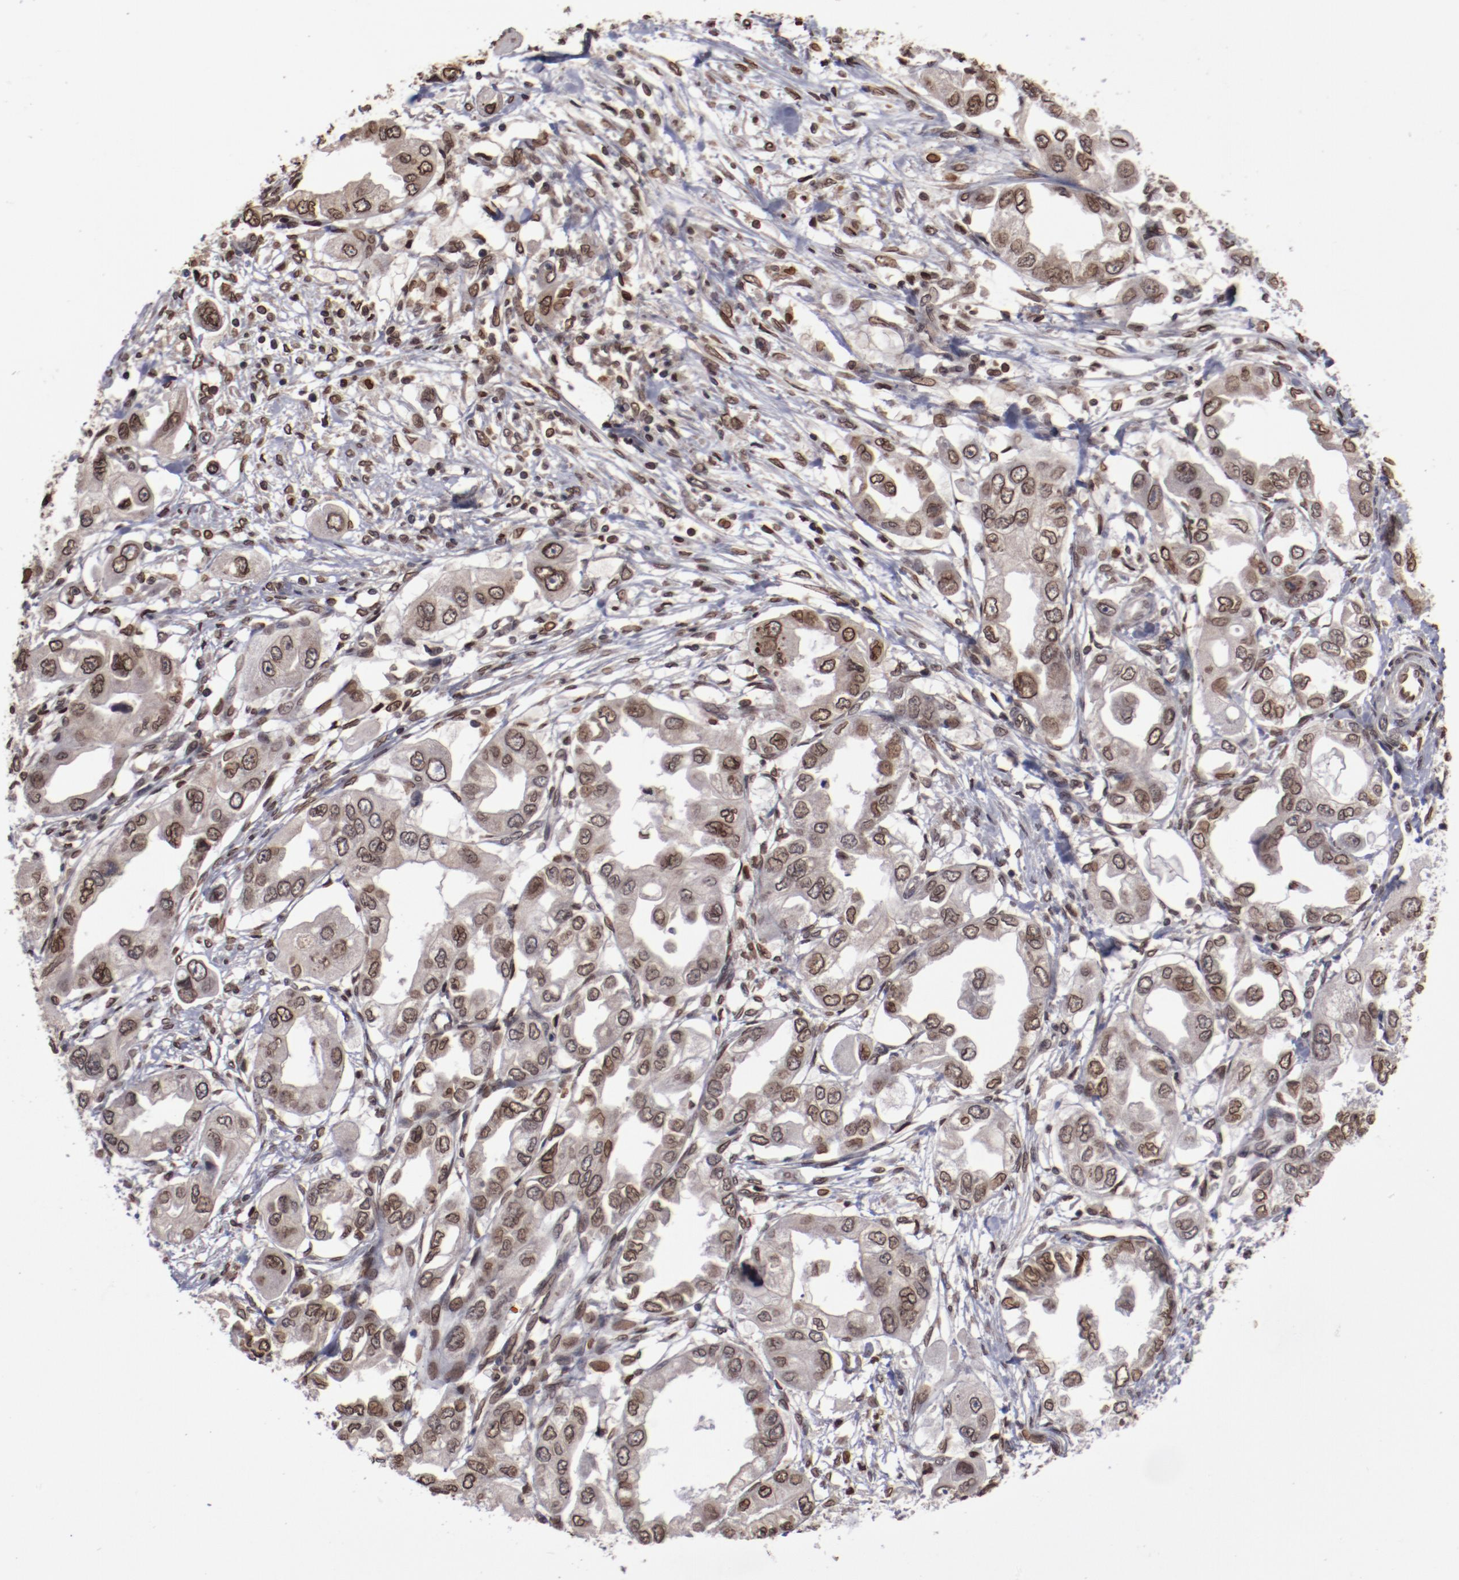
{"staining": {"intensity": "moderate", "quantity": ">75%", "location": "nuclear"}, "tissue": "endometrial cancer", "cell_type": "Tumor cells", "image_type": "cancer", "snomed": [{"axis": "morphology", "description": "Adenocarcinoma, NOS"}, {"axis": "topography", "description": "Endometrium"}], "caption": "Protein expression analysis of endometrial cancer reveals moderate nuclear positivity in approximately >75% of tumor cells. (DAB IHC, brown staining for protein, blue staining for nuclei).", "gene": "AKT1", "patient": {"sex": "female", "age": 67}}